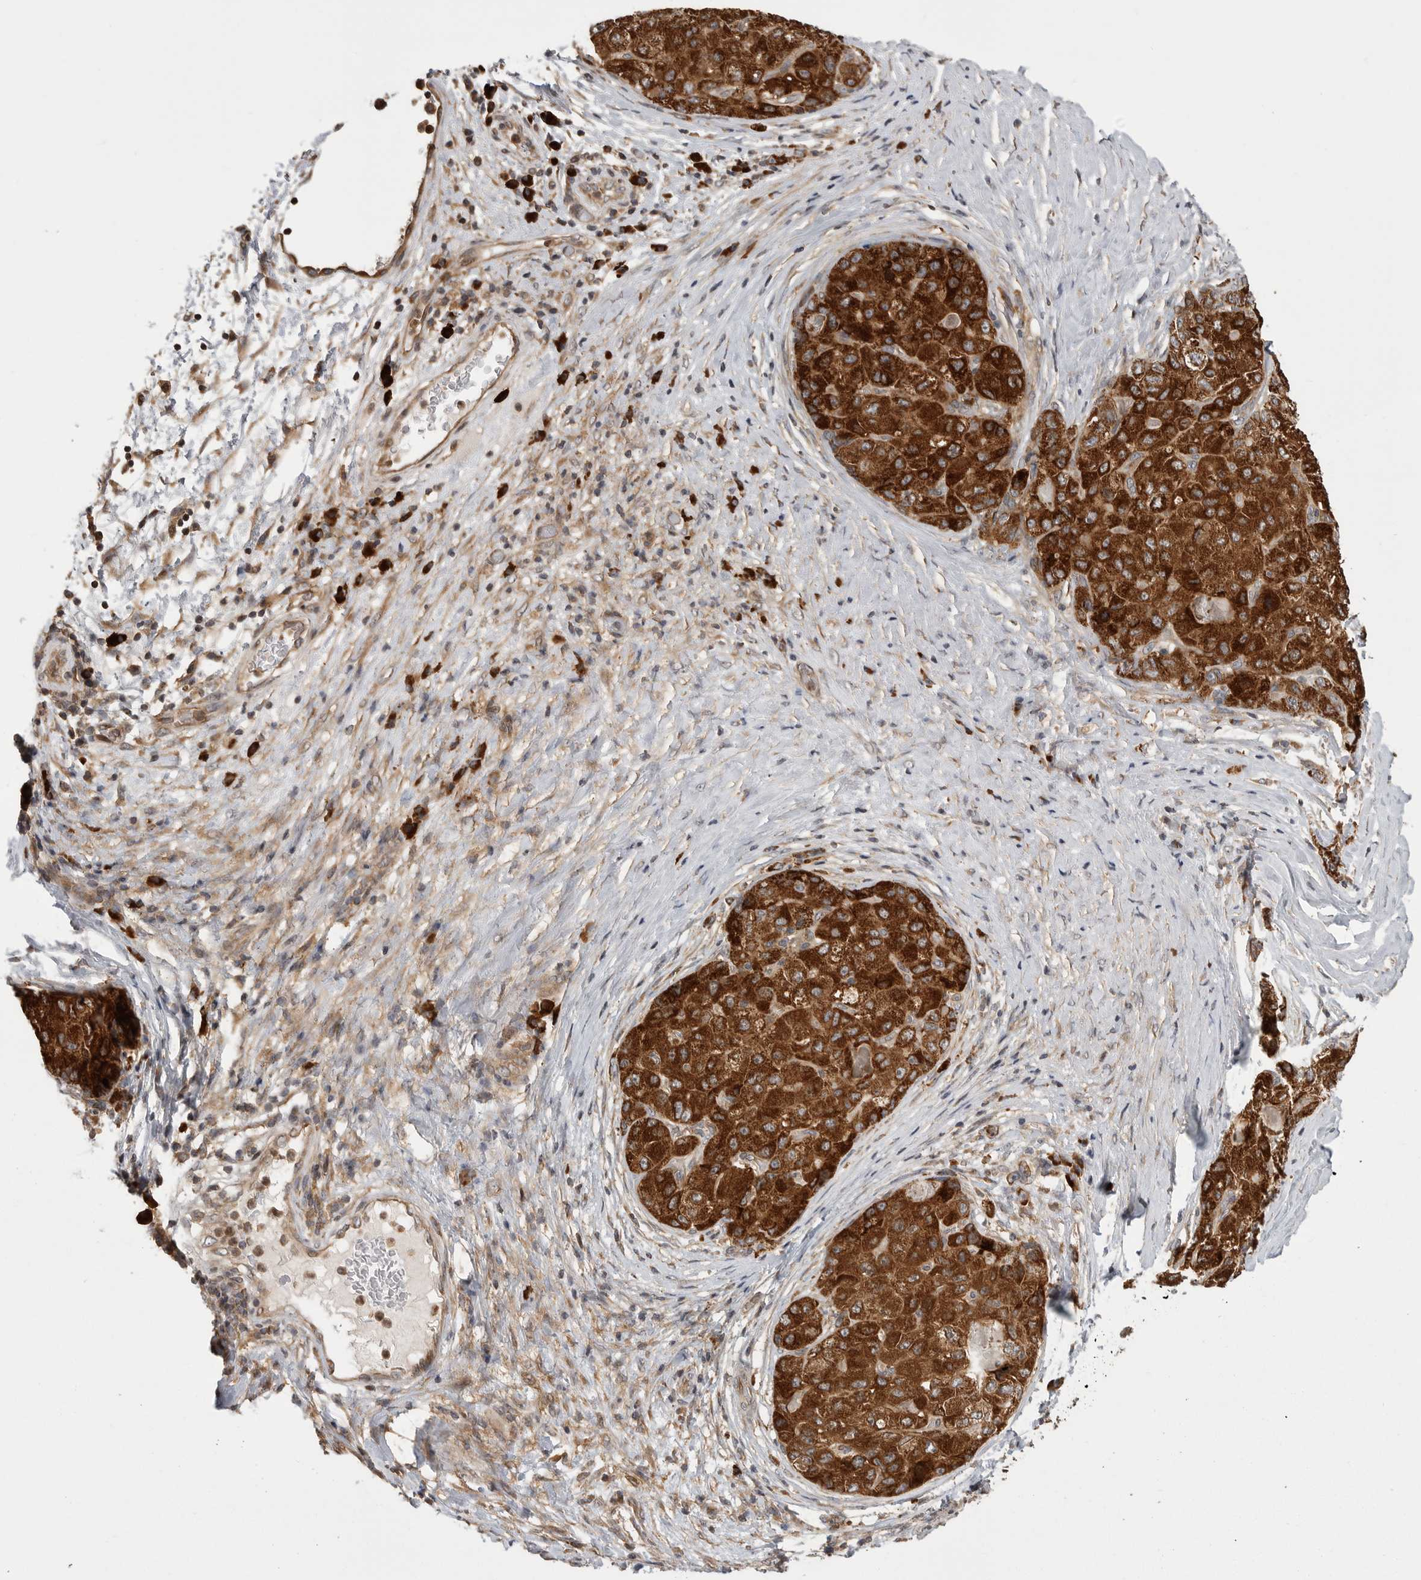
{"staining": {"intensity": "strong", "quantity": ">75%", "location": "cytoplasmic/membranous"}, "tissue": "liver cancer", "cell_type": "Tumor cells", "image_type": "cancer", "snomed": [{"axis": "morphology", "description": "Carcinoma, Hepatocellular, NOS"}, {"axis": "topography", "description": "Liver"}], "caption": "There is high levels of strong cytoplasmic/membranous staining in tumor cells of liver cancer (hepatocellular carcinoma), as demonstrated by immunohistochemical staining (brown color).", "gene": "OXR1", "patient": {"sex": "male", "age": 80}}